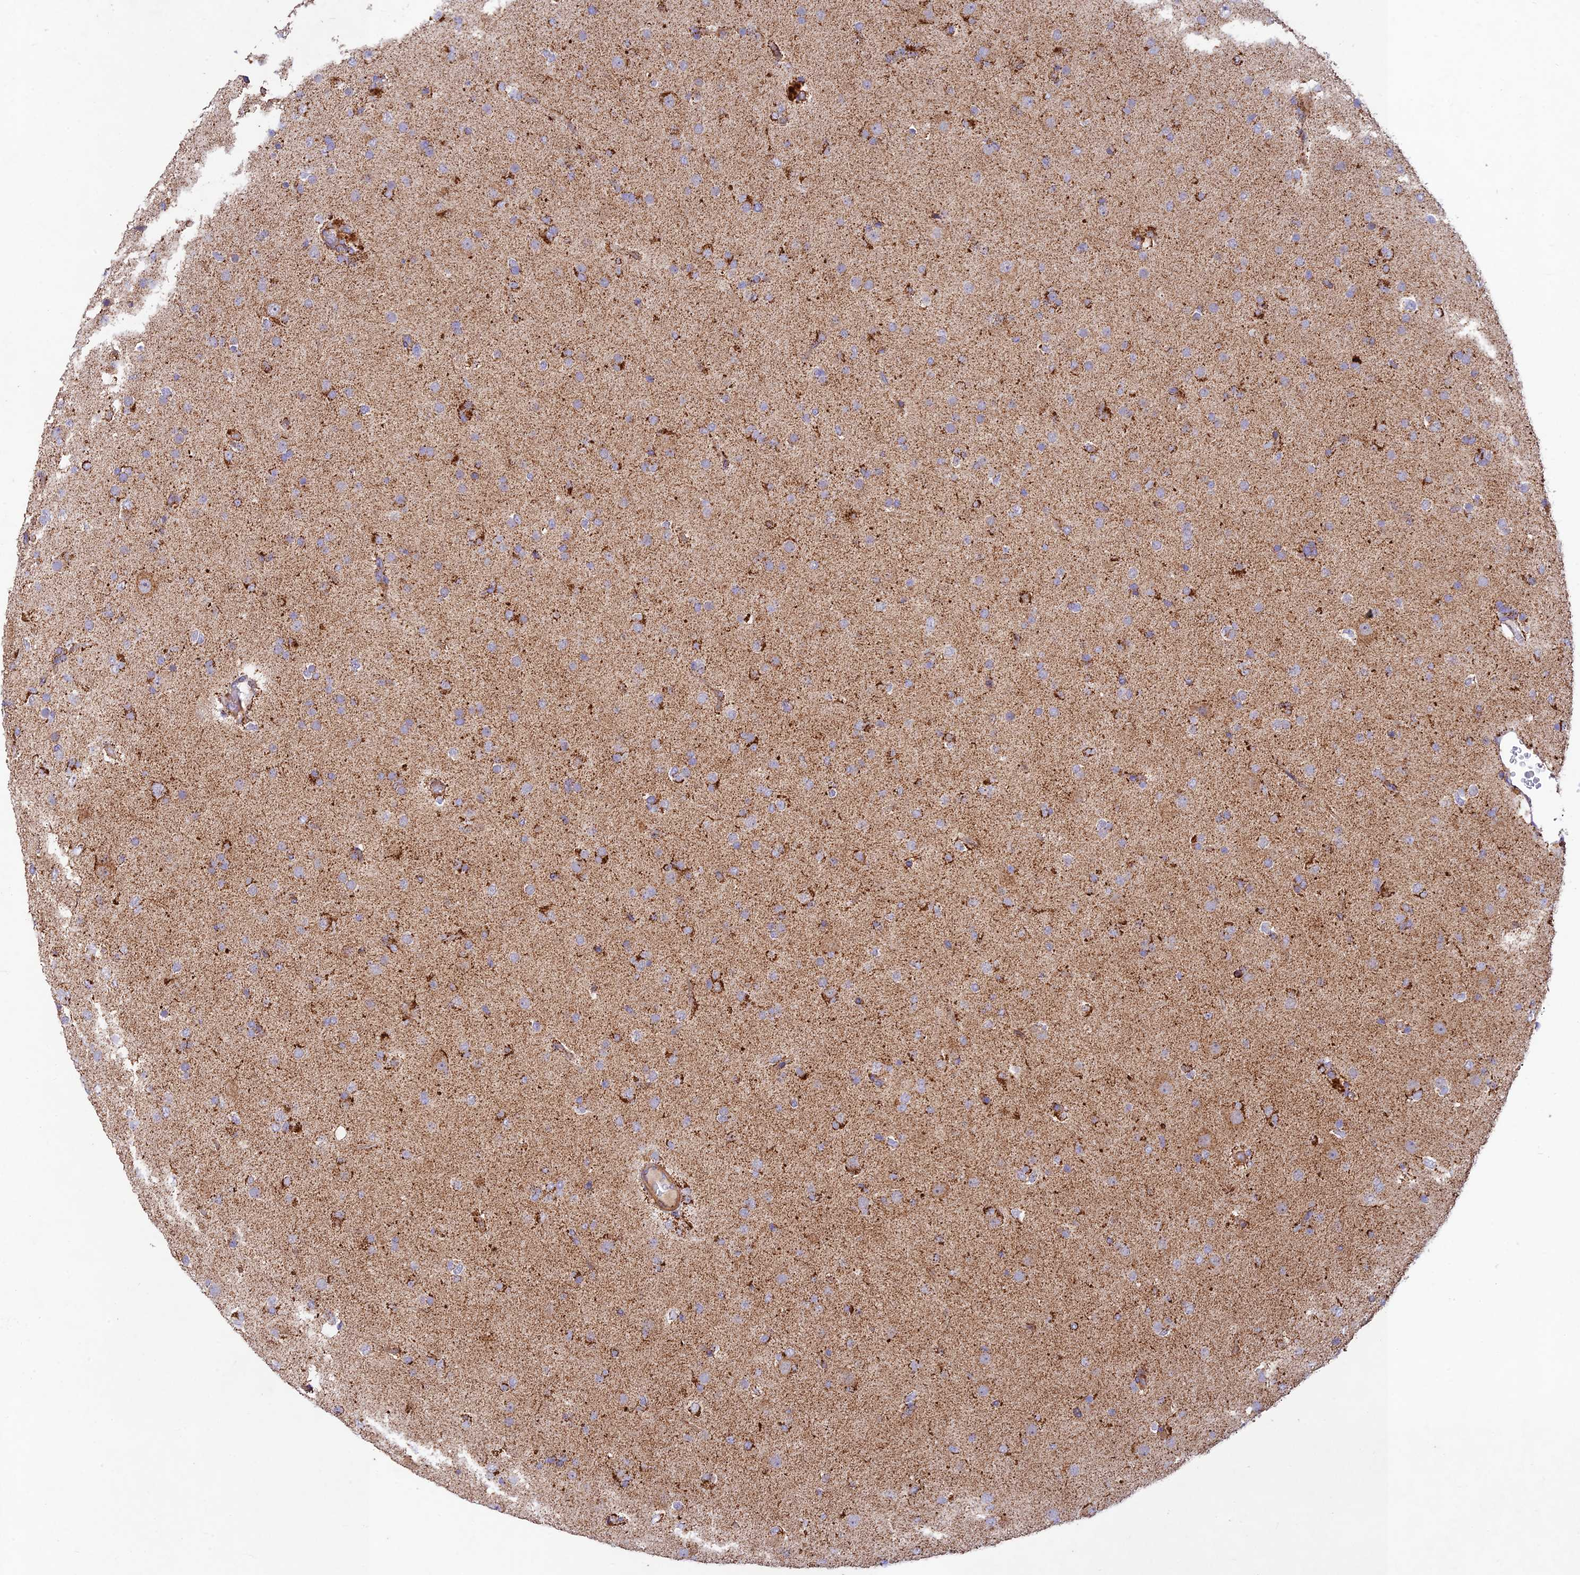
{"staining": {"intensity": "weak", "quantity": "<25%", "location": "cytoplasmic/membranous"}, "tissue": "glioma", "cell_type": "Tumor cells", "image_type": "cancer", "snomed": [{"axis": "morphology", "description": "Glioma, malignant, Low grade"}, {"axis": "topography", "description": "Brain"}], "caption": "The image reveals no staining of tumor cells in glioma.", "gene": "KHDC3L", "patient": {"sex": "male", "age": 65}}